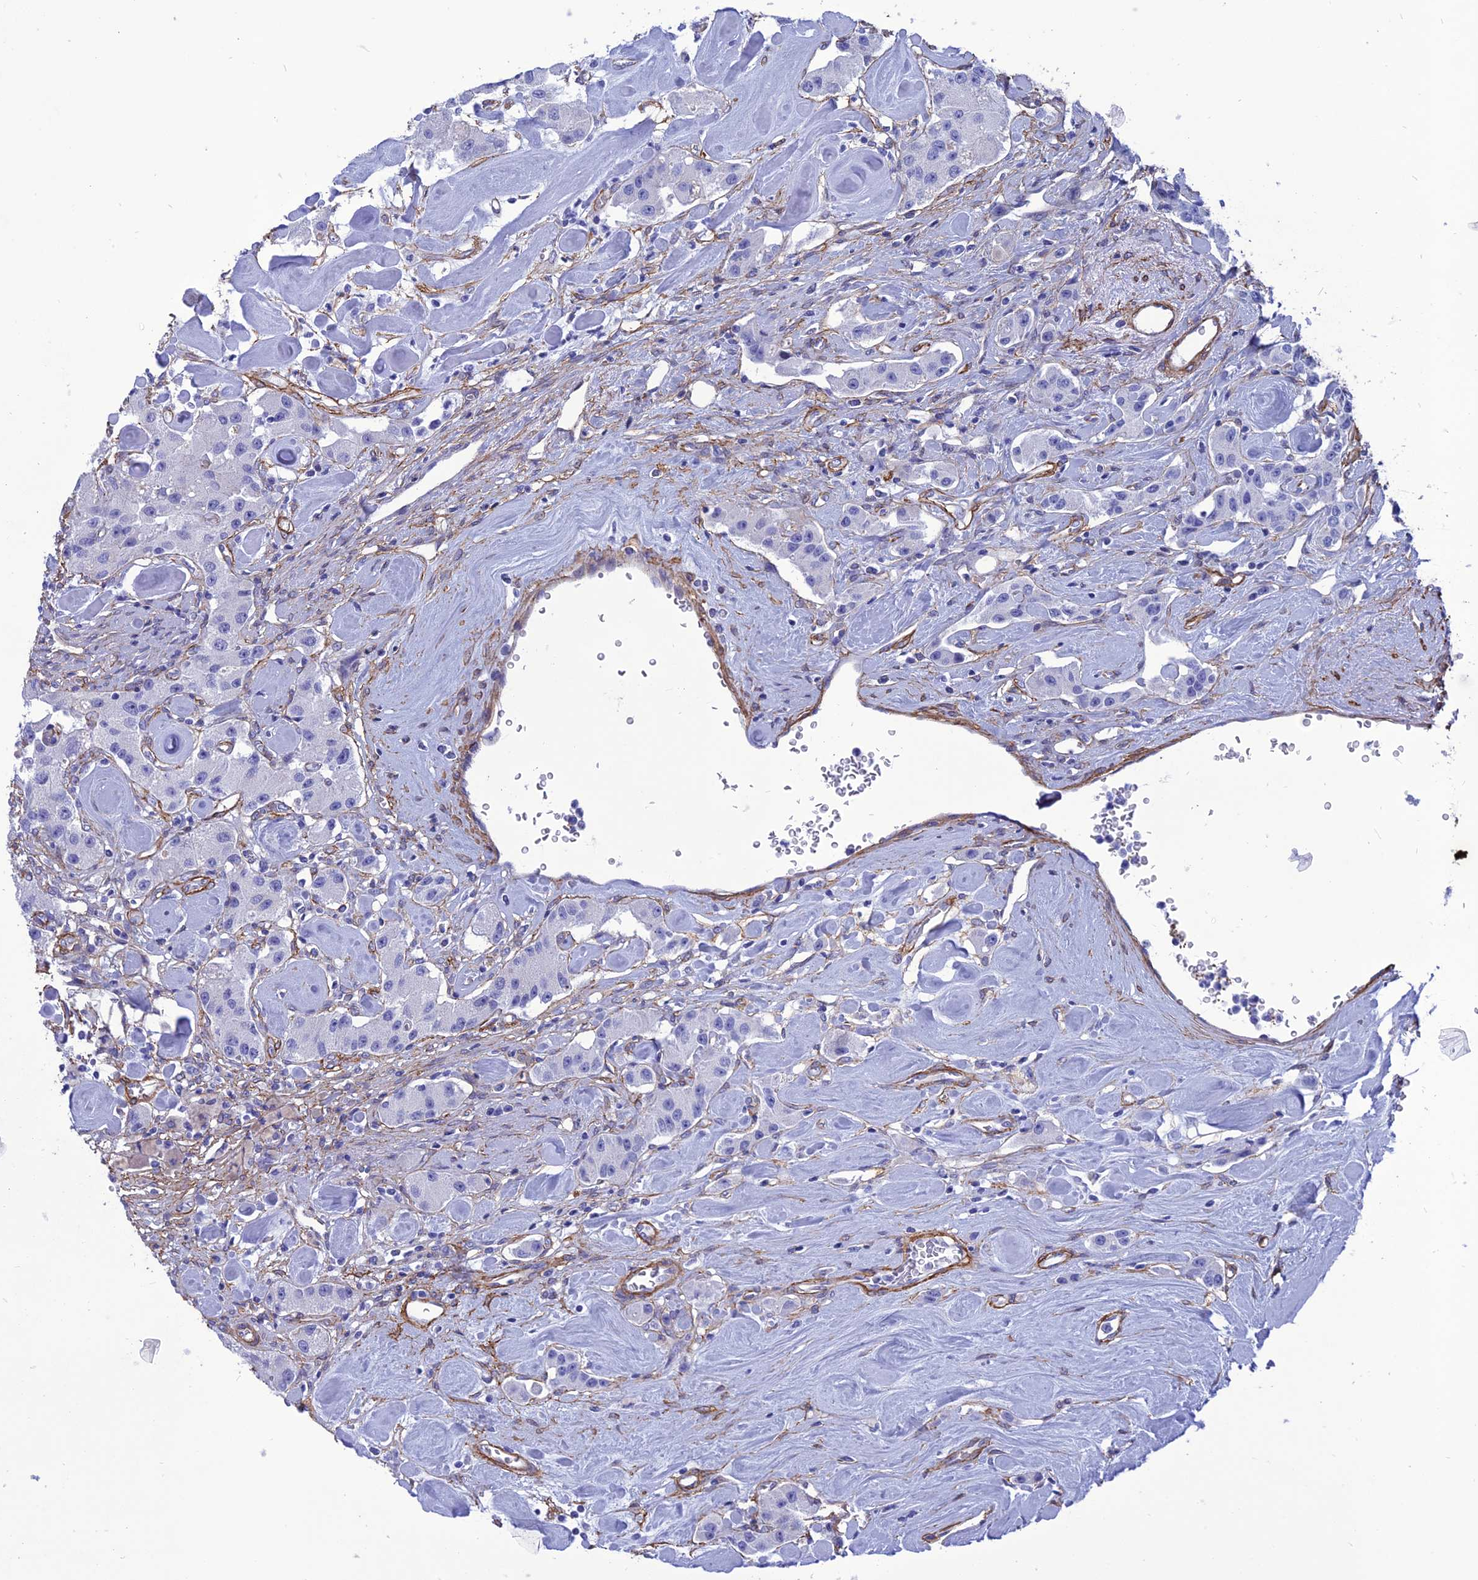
{"staining": {"intensity": "negative", "quantity": "none", "location": "none"}, "tissue": "carcinoid", "cell_type": "Tumor cells", "image_type": "cancer", "snomed": [{"axis": "morphology", "description": "Carcinoid, malignant, NOS"}, {"axis": "topography", "description": "Pancreas"}], "caption": "Immunohistochemistry histopathology image of human carcinoid stained for a protein (brown), which demonstrates no expression in tumor cells. (Brightfield microscopy of DAB (3,3'-diaminobenzidine) IHC at high magnification).", "gene": "NKD1", "patient": {"sex": "male", "age": 41}}